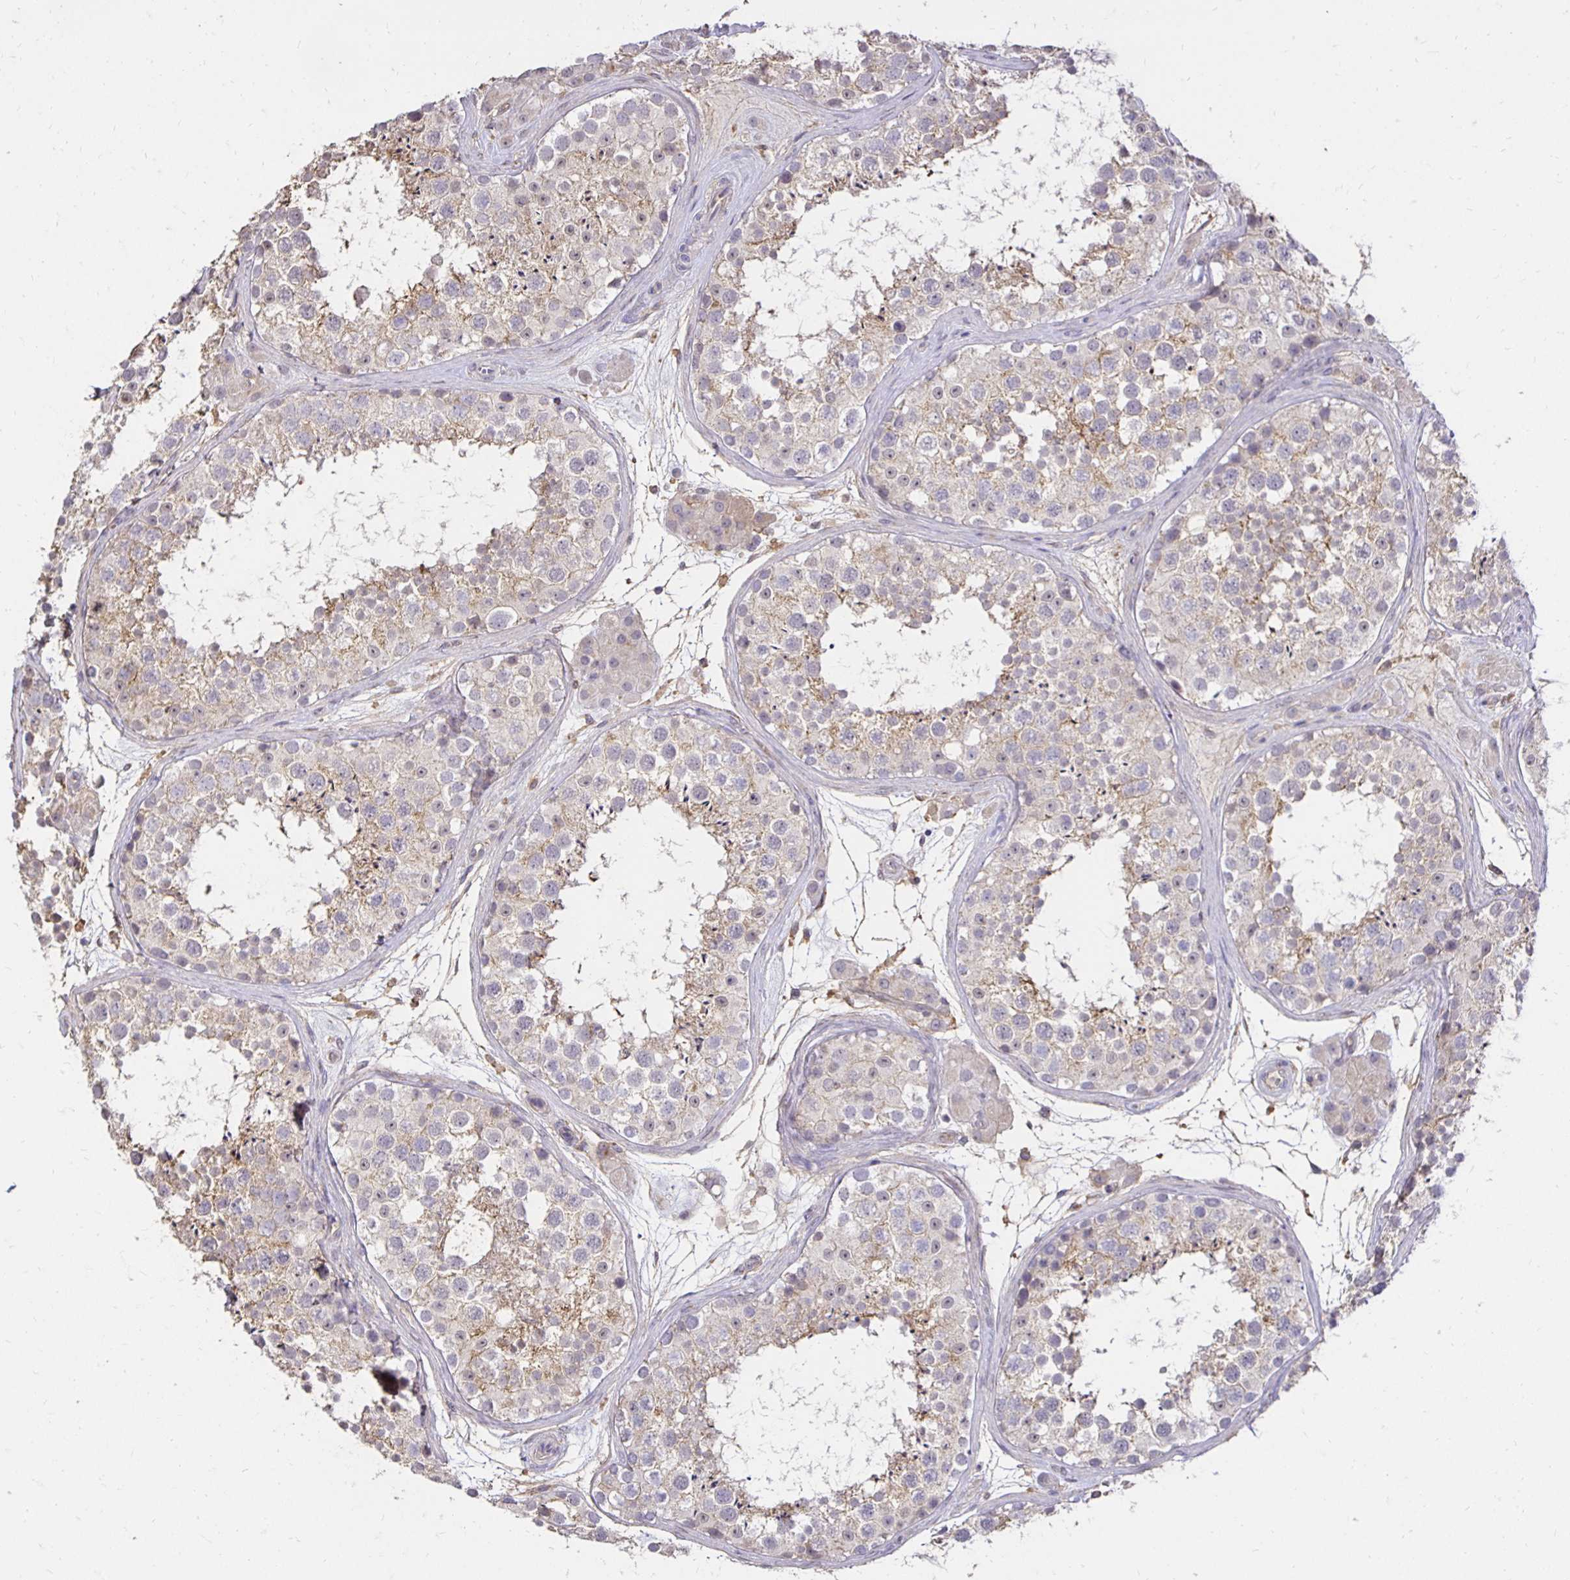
{"staining": {"intensity": "weak", "quantity": "<25%", "location": "cytoplasmic/membranous"}, "tissue": "testis", "cell_type": "Cells in seminiferous ducts", "image_type": "normal", "snomed": [{"axis": "morphology", "description": "Normal tissue, NOS"}, {"axis": "topography", "description": "Testis"}], "caption": "This is an immunohistochemistry image of unremarkable testis. There is no staining in cells in seminiferous ducts.", "gene": "PNPLA3", "patient": {"sex": "male", "age": 41}}